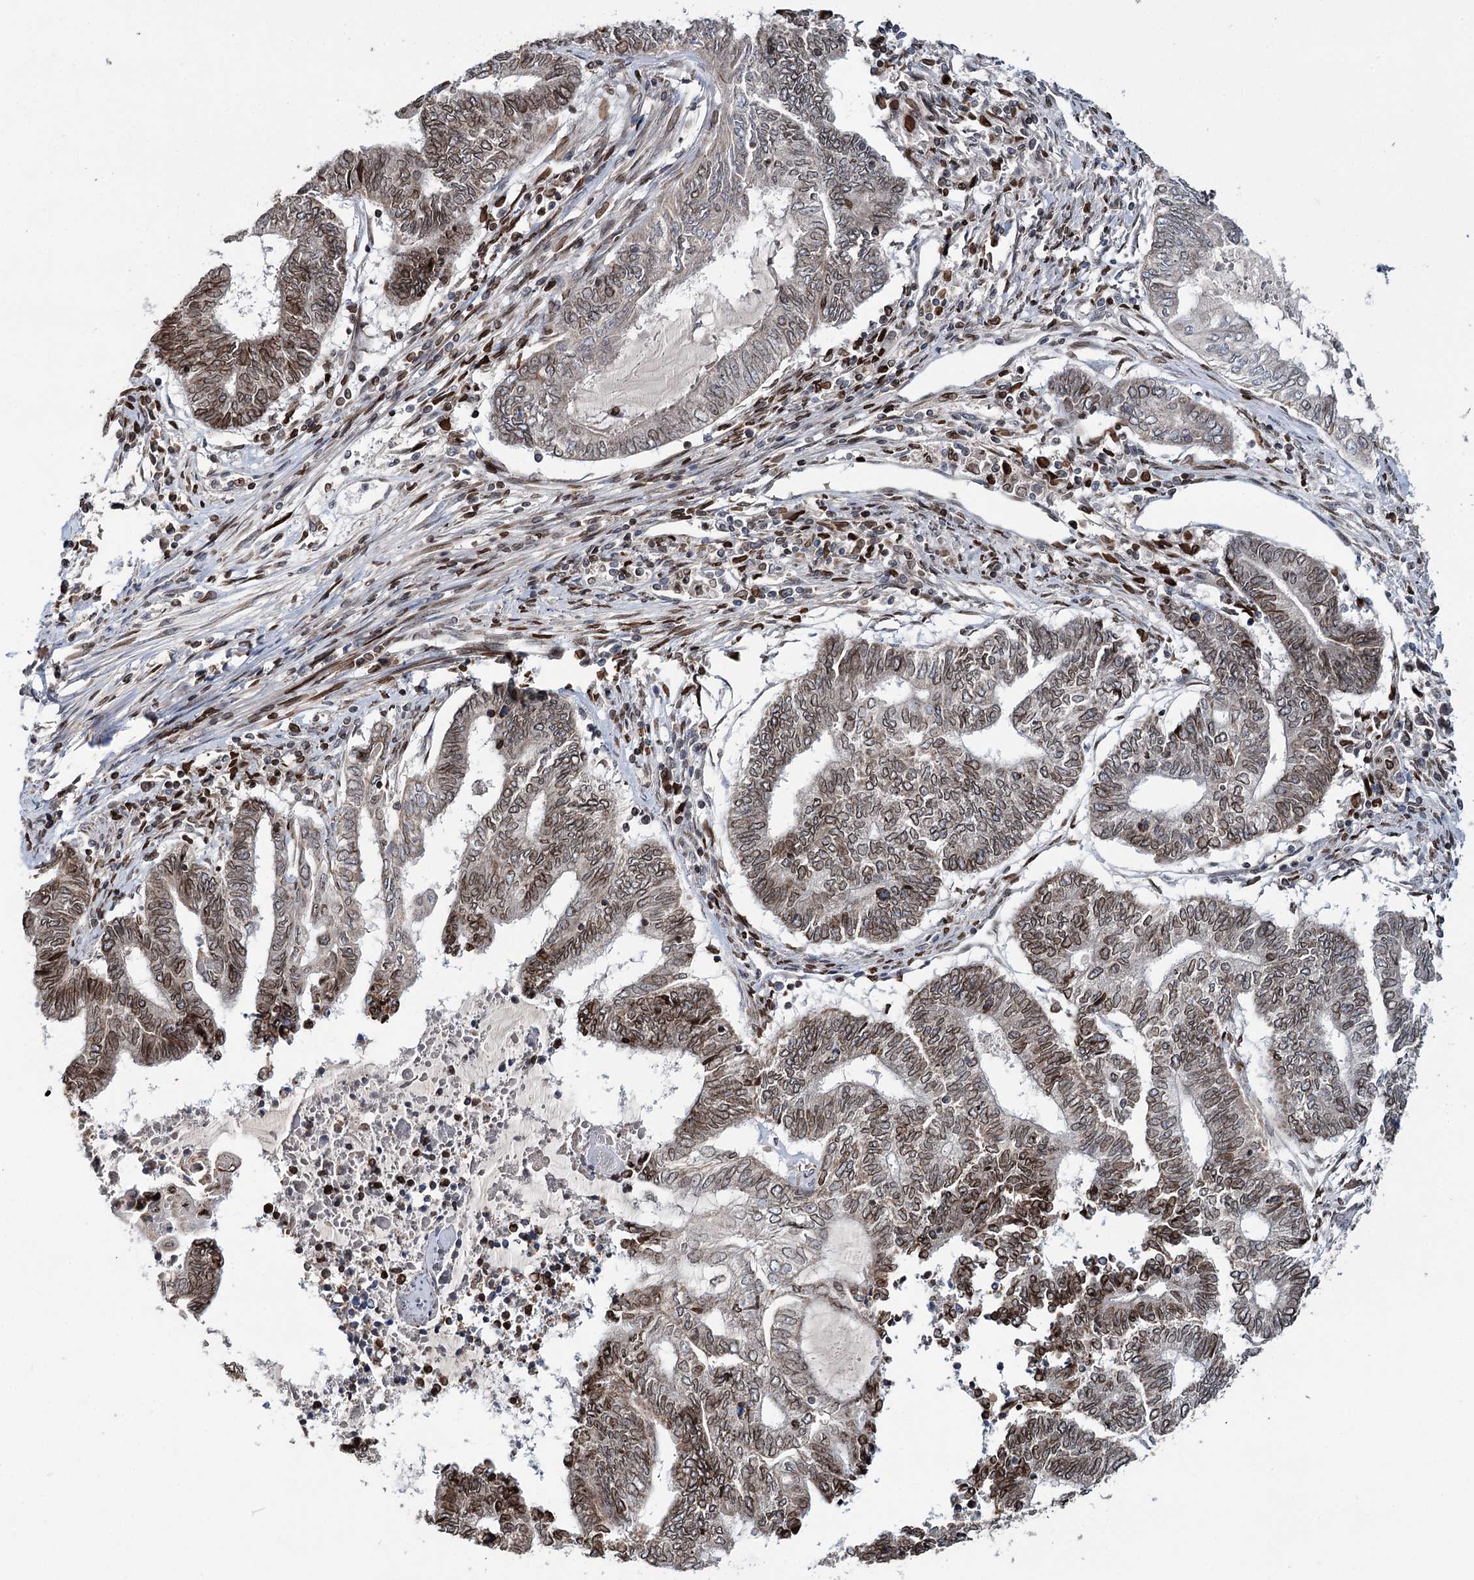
{"staining": {"intensity": "moderate", "quantity": "25%-75%", "location": "cytoplasmic/membranous,nuclear"}, "tissue": "endometrial cancer", "cell_type": "Tumor cells", "image_type": "cancer", "snomed": [{"axis": "morphology", "description": "Adenocarcinoma, NOS"}, {"axis": "topography", "description": "Uterus"}, {"axis": "topography", "description": "Endometrium"}], "caption": "An immunohistochemistry (IHC) image of neoplastic tissue is shown. Protein staining in brown highlights moderate cytoplasmic/membranous and nuclear positivity in endometrial adenocarcinoma within tumor cells. The staining was performed using DAB to visualize the protein expression in brown, while the nuclei were stained in blue with hematoxylin (Magnification: 20x).", "gene": "CFAP46", "patient": {"sex": "female", "age": 70}}